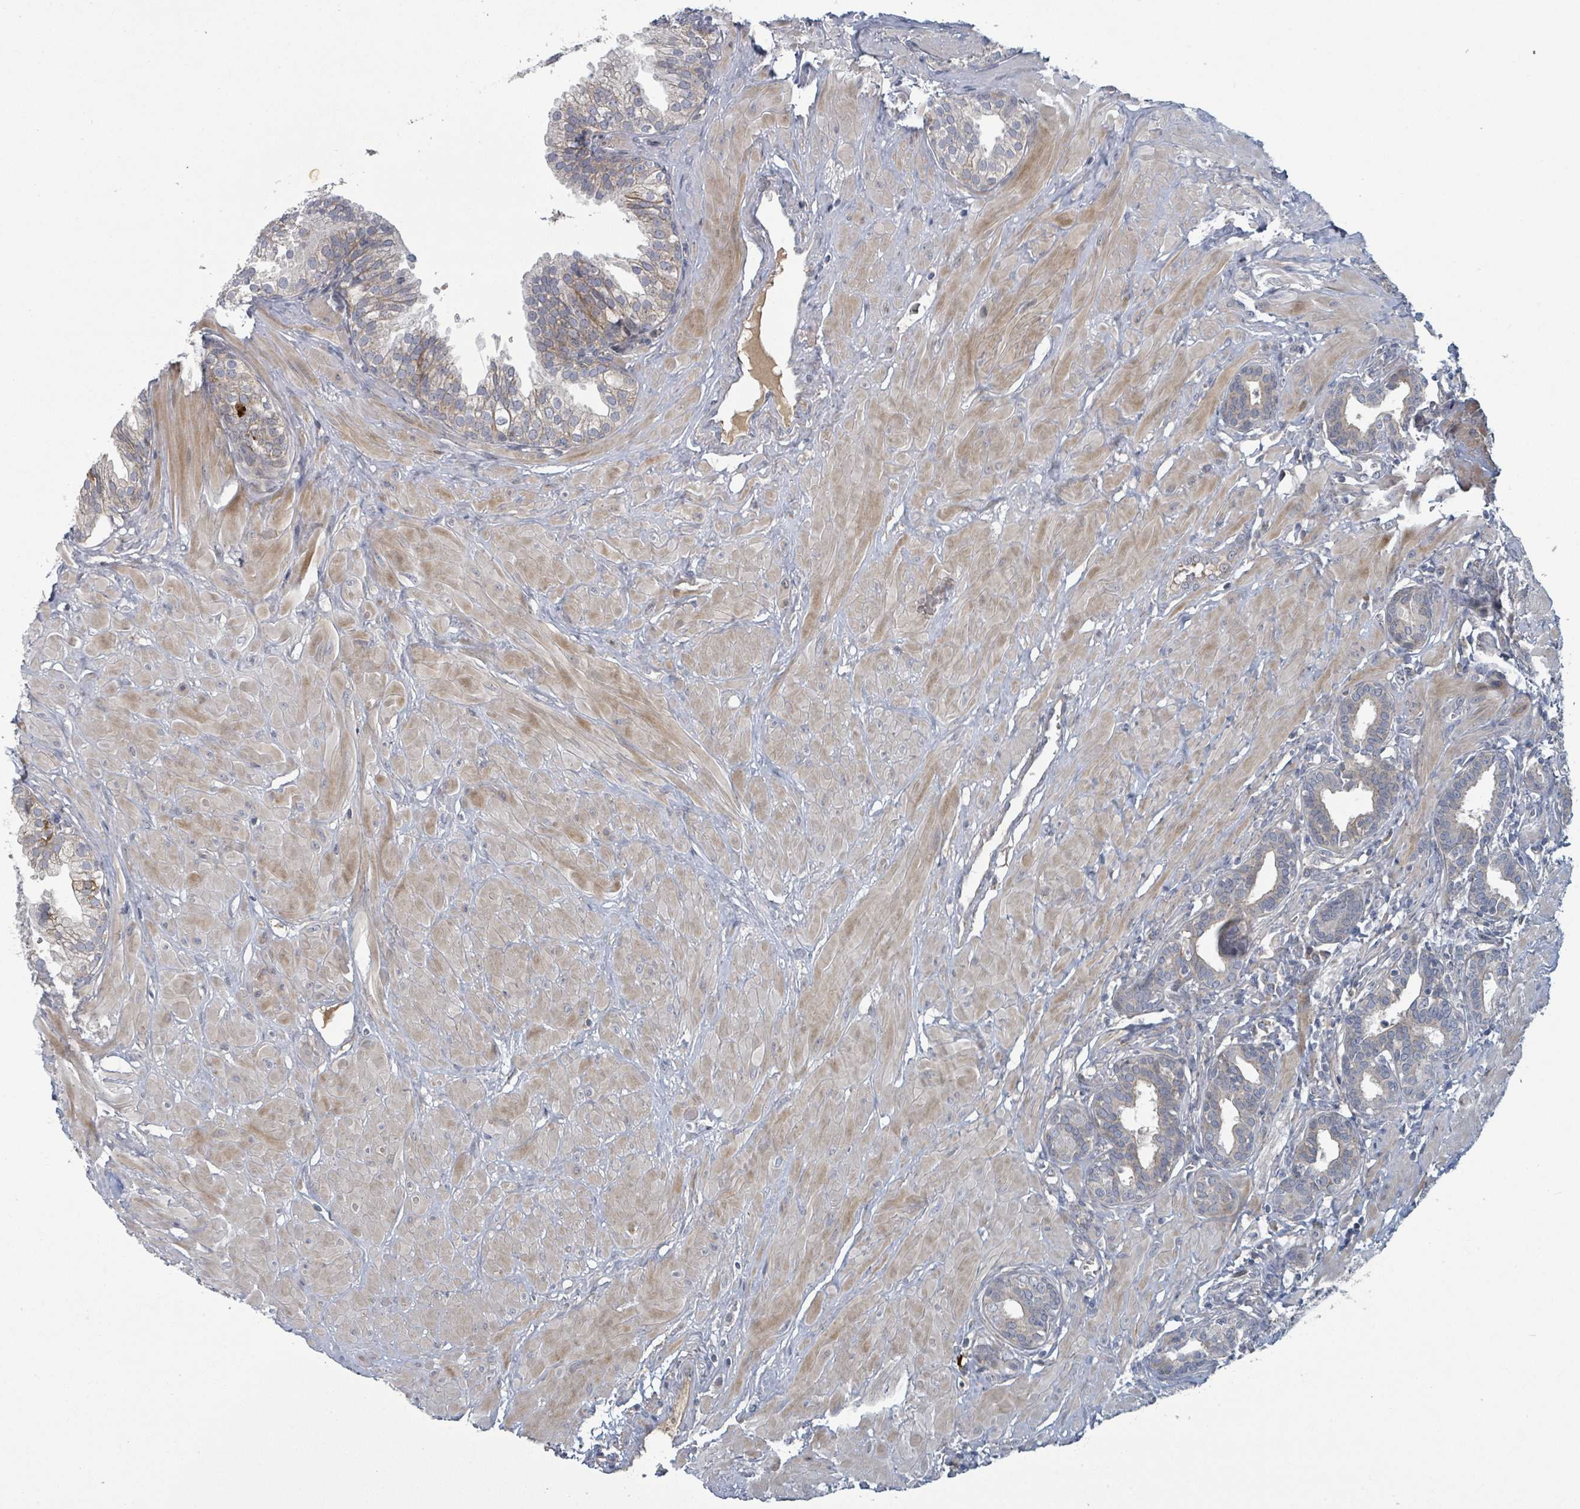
{"staining": {"intensity": "weak", "quantity": "<25%", "location": "cytoplasmic/membranous"}, "tissue": "prostate", "cell_type": "Glandular cells", "image_type": "normal", "snomed": [{"axis": "morphology", "description": "Normal tissue, NOS"}, {"axis": "topography", "description": "Prostate"}, {"axis": "topography", "description": "Peripheral nerve tissue"}], "caption": "DAB (3,3'-diaminobenzidine) immunohistochemical staining of unremarkable prostate shows no significant expression in glandular cells.", "gene": "COL5A3", "patient": {"sex": "male", "age": 55}}